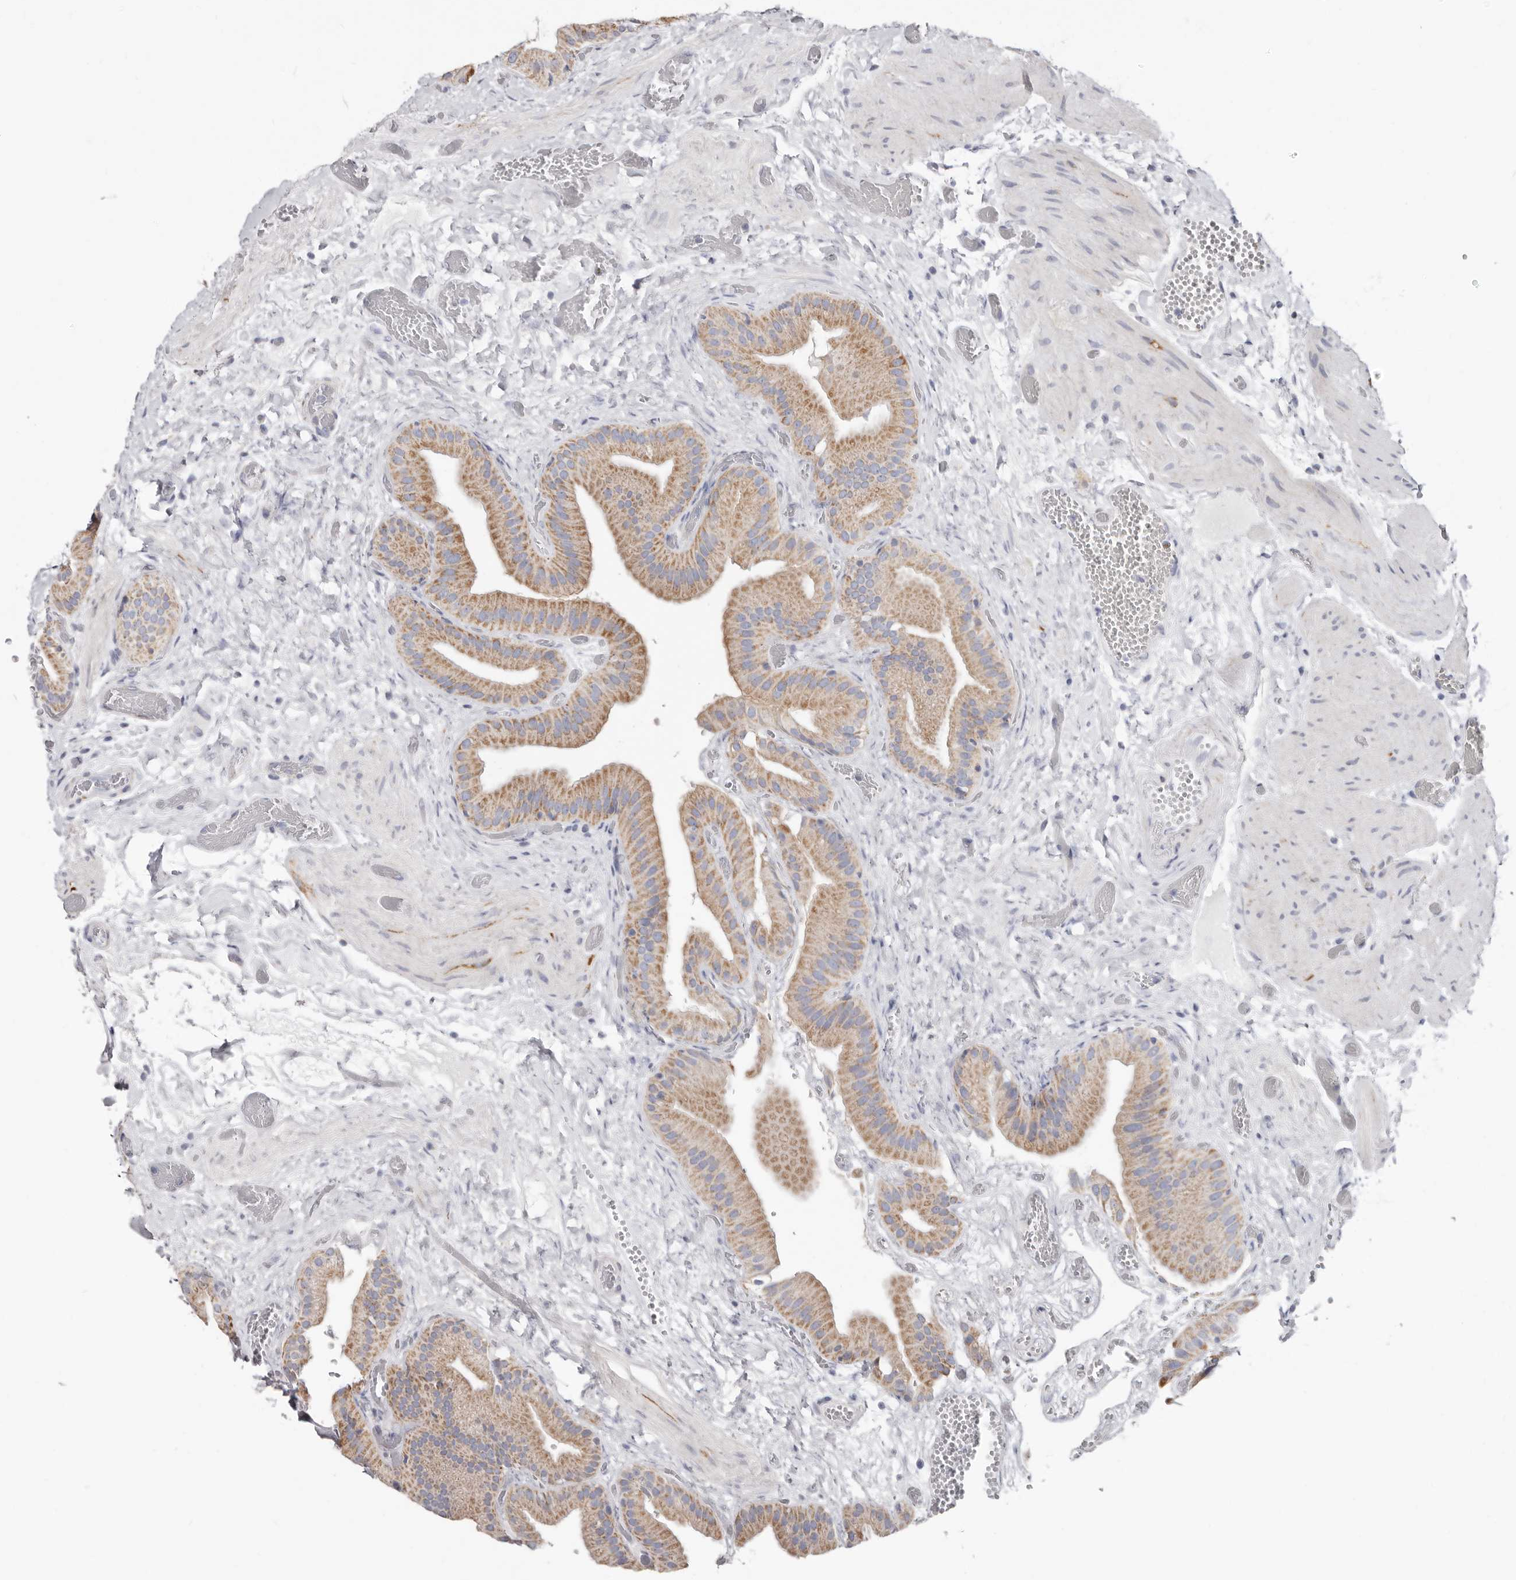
{"staining": {"intensity": "moderate", "quantity": ">75%", "location": "cytoplasmic/membranous"}, "tissue": "gallbladder", "cell_type": "Glandular cells", "image_type": "normal", "snomed": [{"axis": "morphology", "description": "Normal tissue, NOS"}, {"axis": "topography", "description": "Gallbladder"}], "caption": "Glandular cells exhibit medium levels of moderate cytoplasmic/membranous staining in about >75% of cells in benign human gallbladder.", "gene": "RSPO2", "patient": {"sex": "female", "age": 64}}